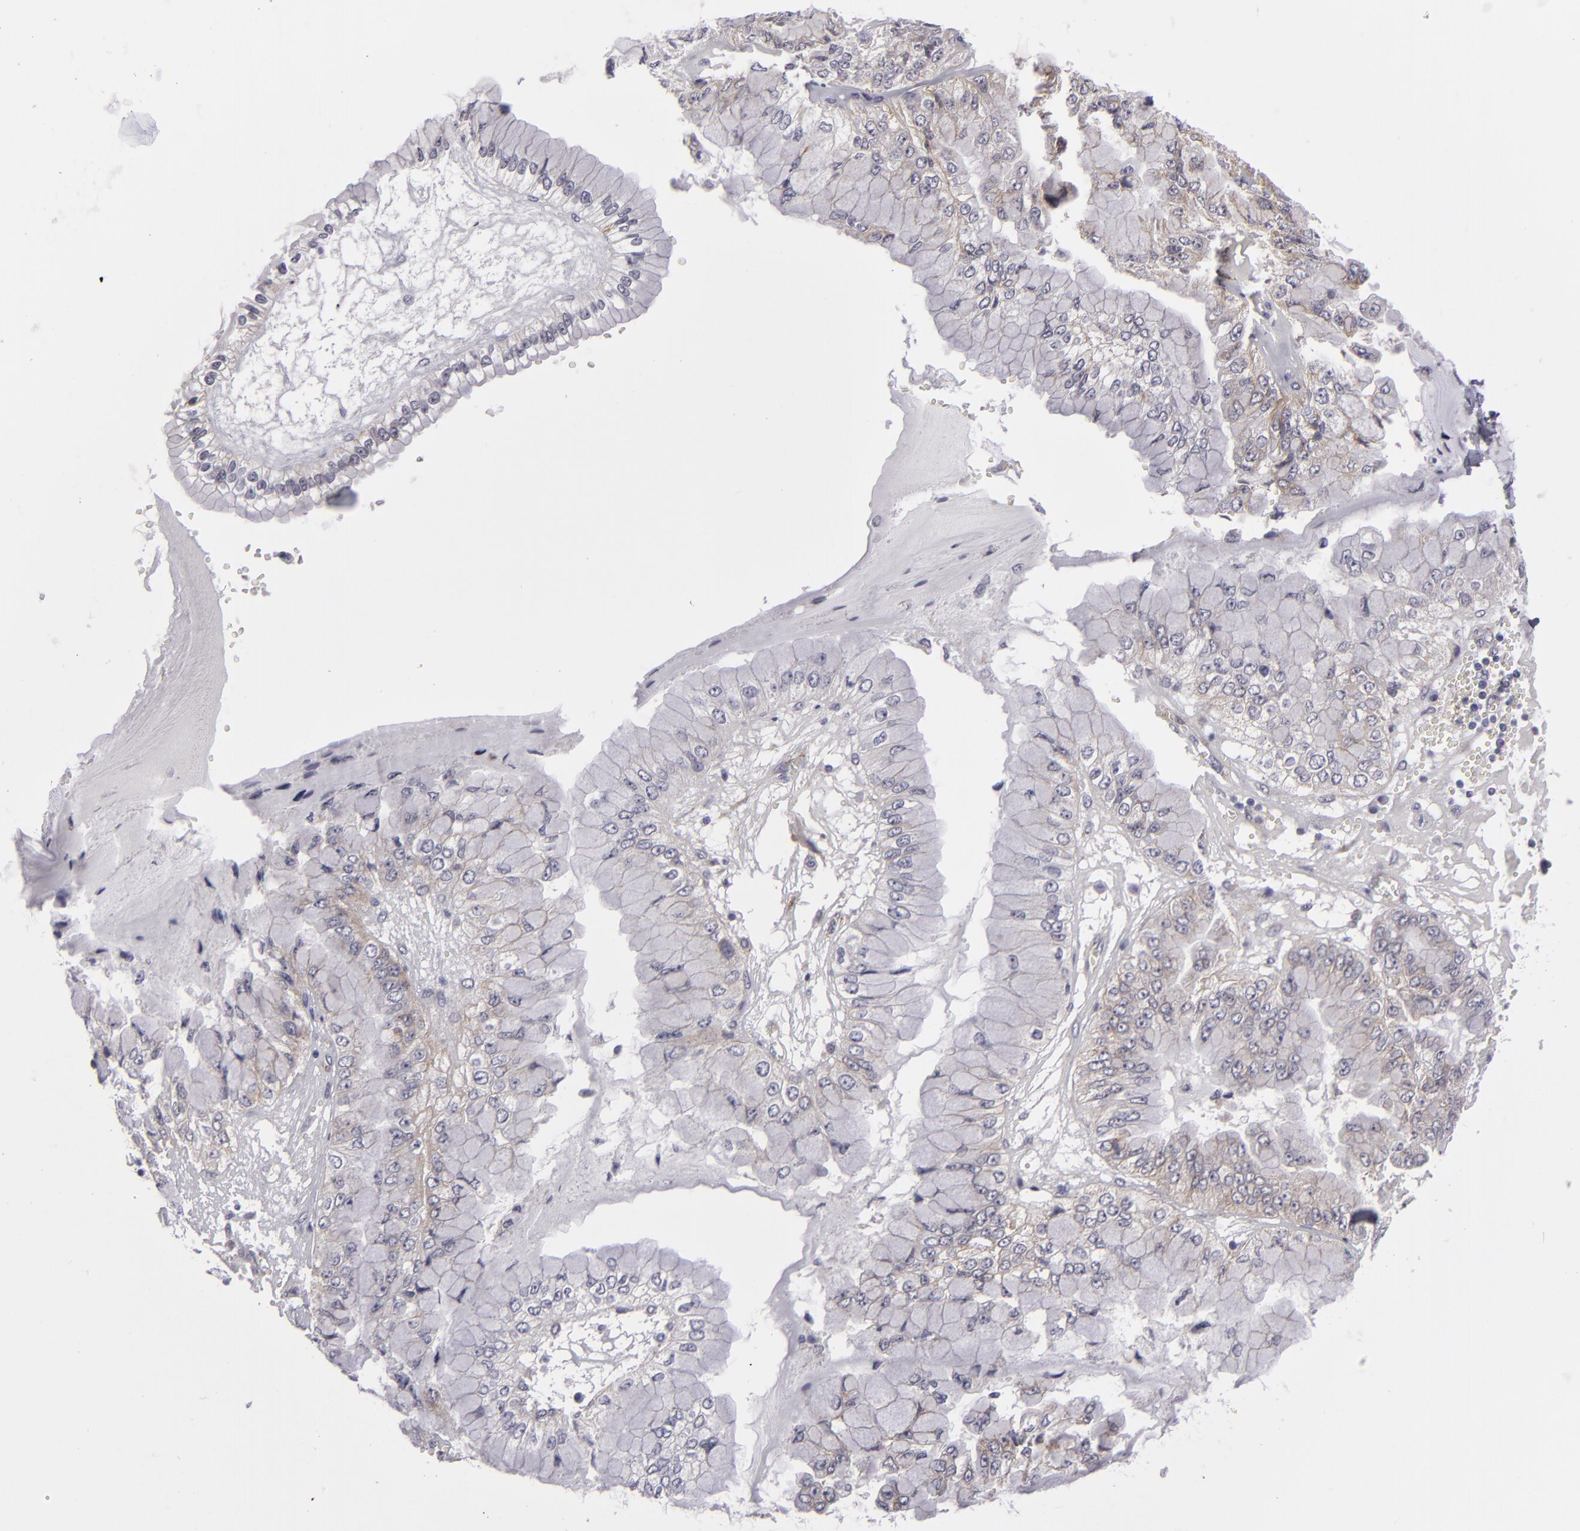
{"staining": {"intensity": "negative", "quantity": "none", "location": "none"}, "tissue": "liver cancer", "cell_type": "Tumor cells", "image_type": "cancer", "snomed": [{"axis": "morphology", "description": "Cholangiocarcinoma"}, {"axis": "topography", "description": "Liver"}], "caption": "DAB (3,3'-diaminobenzidine) immunohistochemical staining of human liver cancer (cholangiocarcinoma) reveals no significant expression in tumor cells. (Stains: DAB (3,3'-diaminobenzidine) immunohistochemistry (IHC) with hematoxylin counter stain, Microscopy: brightfield microscopy at high magnification).", "gene": "ALCAM", "patient": {"sex": "female", "age": 79}}